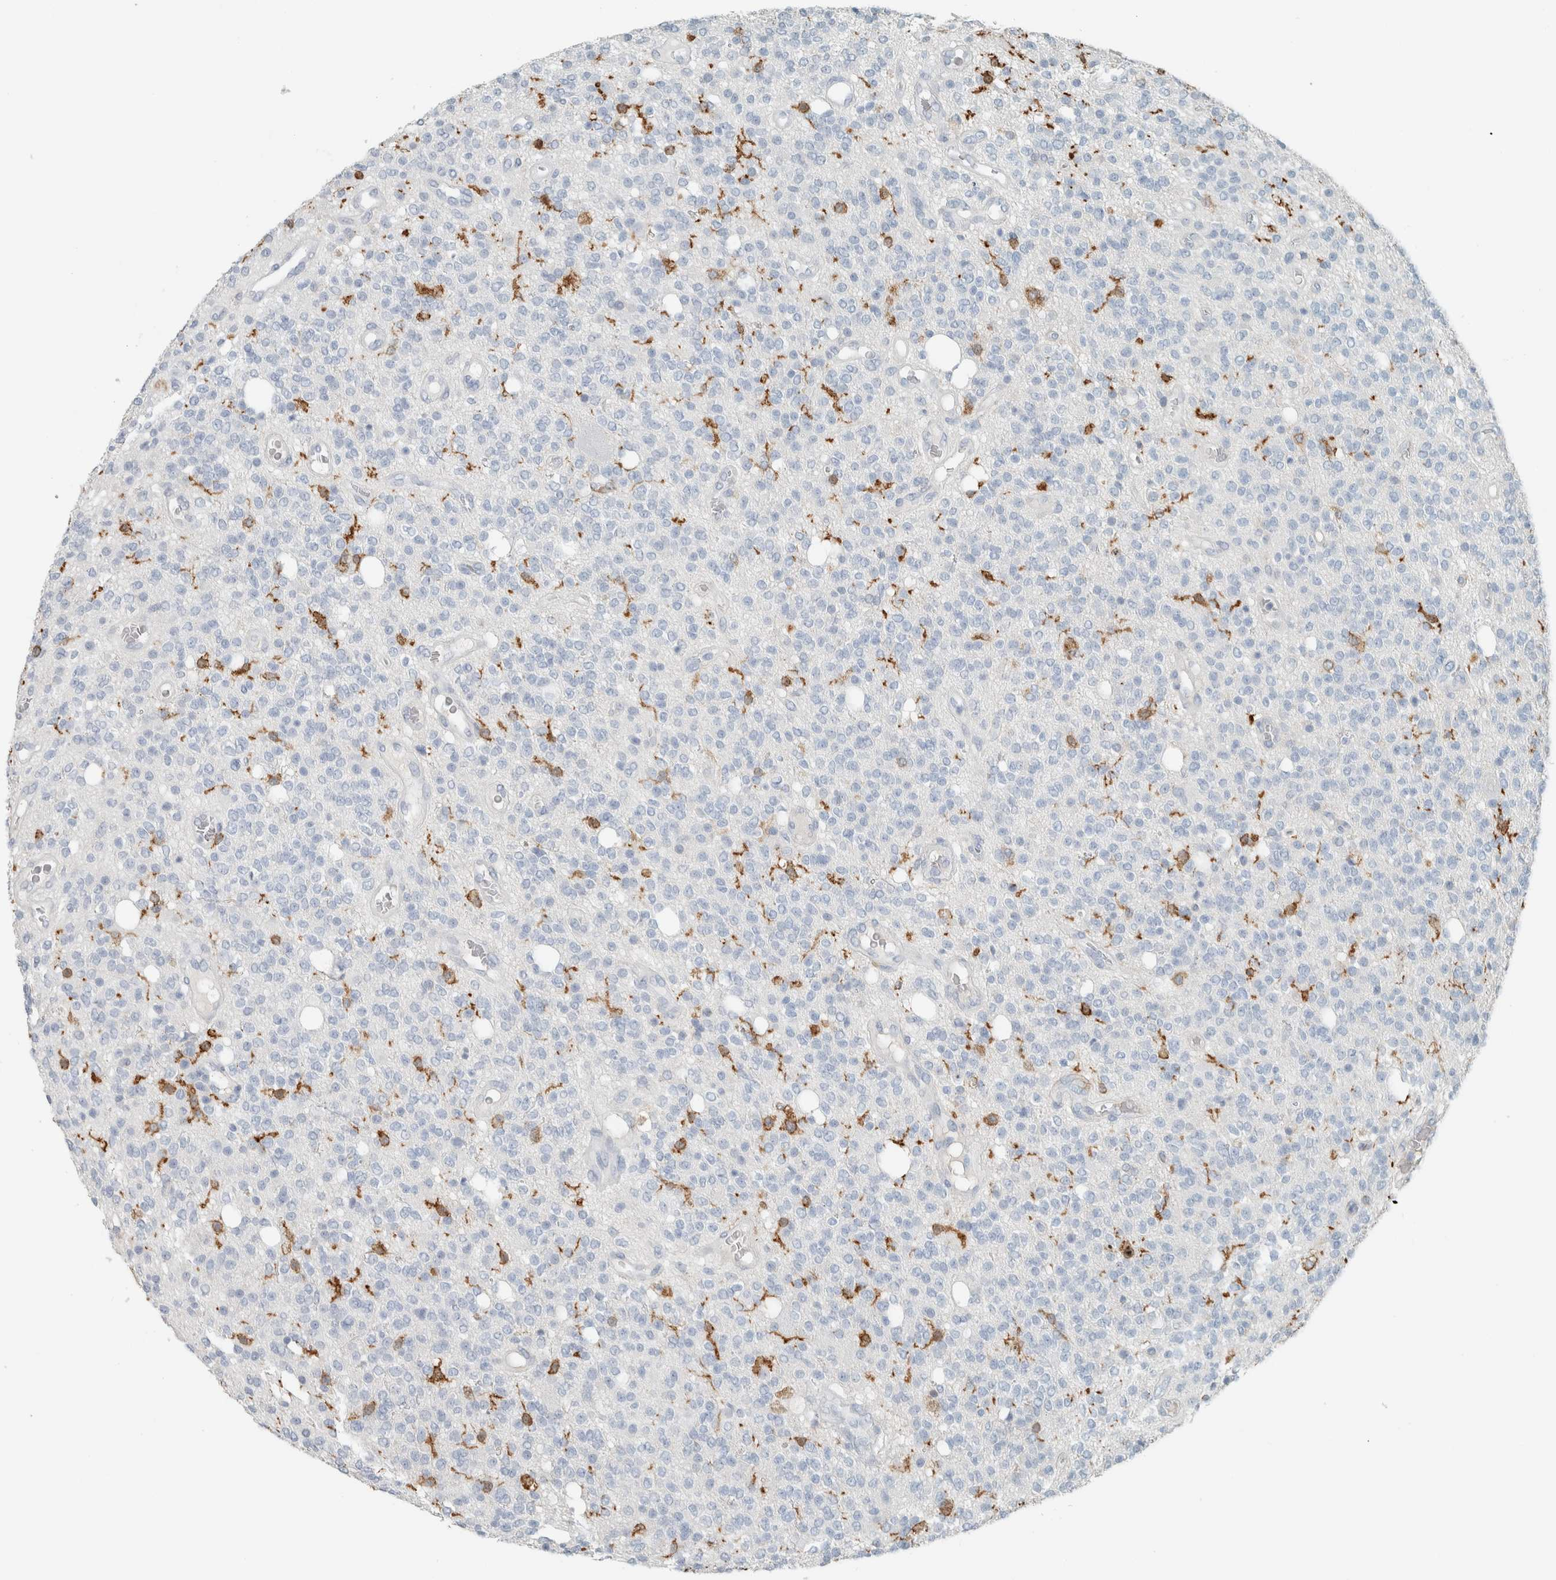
{"staining": {"intensity": "negative", "quantity": "none", "location": "none"}, "tissue": "glioma", "cell_type": "Tumor cells", "image_type": "cancer", "snomed": [{"axis": "morphology", "description": "Glioma, malignant, High grade"}, {"axis": "topography", "description": "Brain"}], "caption": "Tumor cells show no significant expression in glioma.", "gene": "SCIN", "patient": {"sex": "male", "age": 34}}